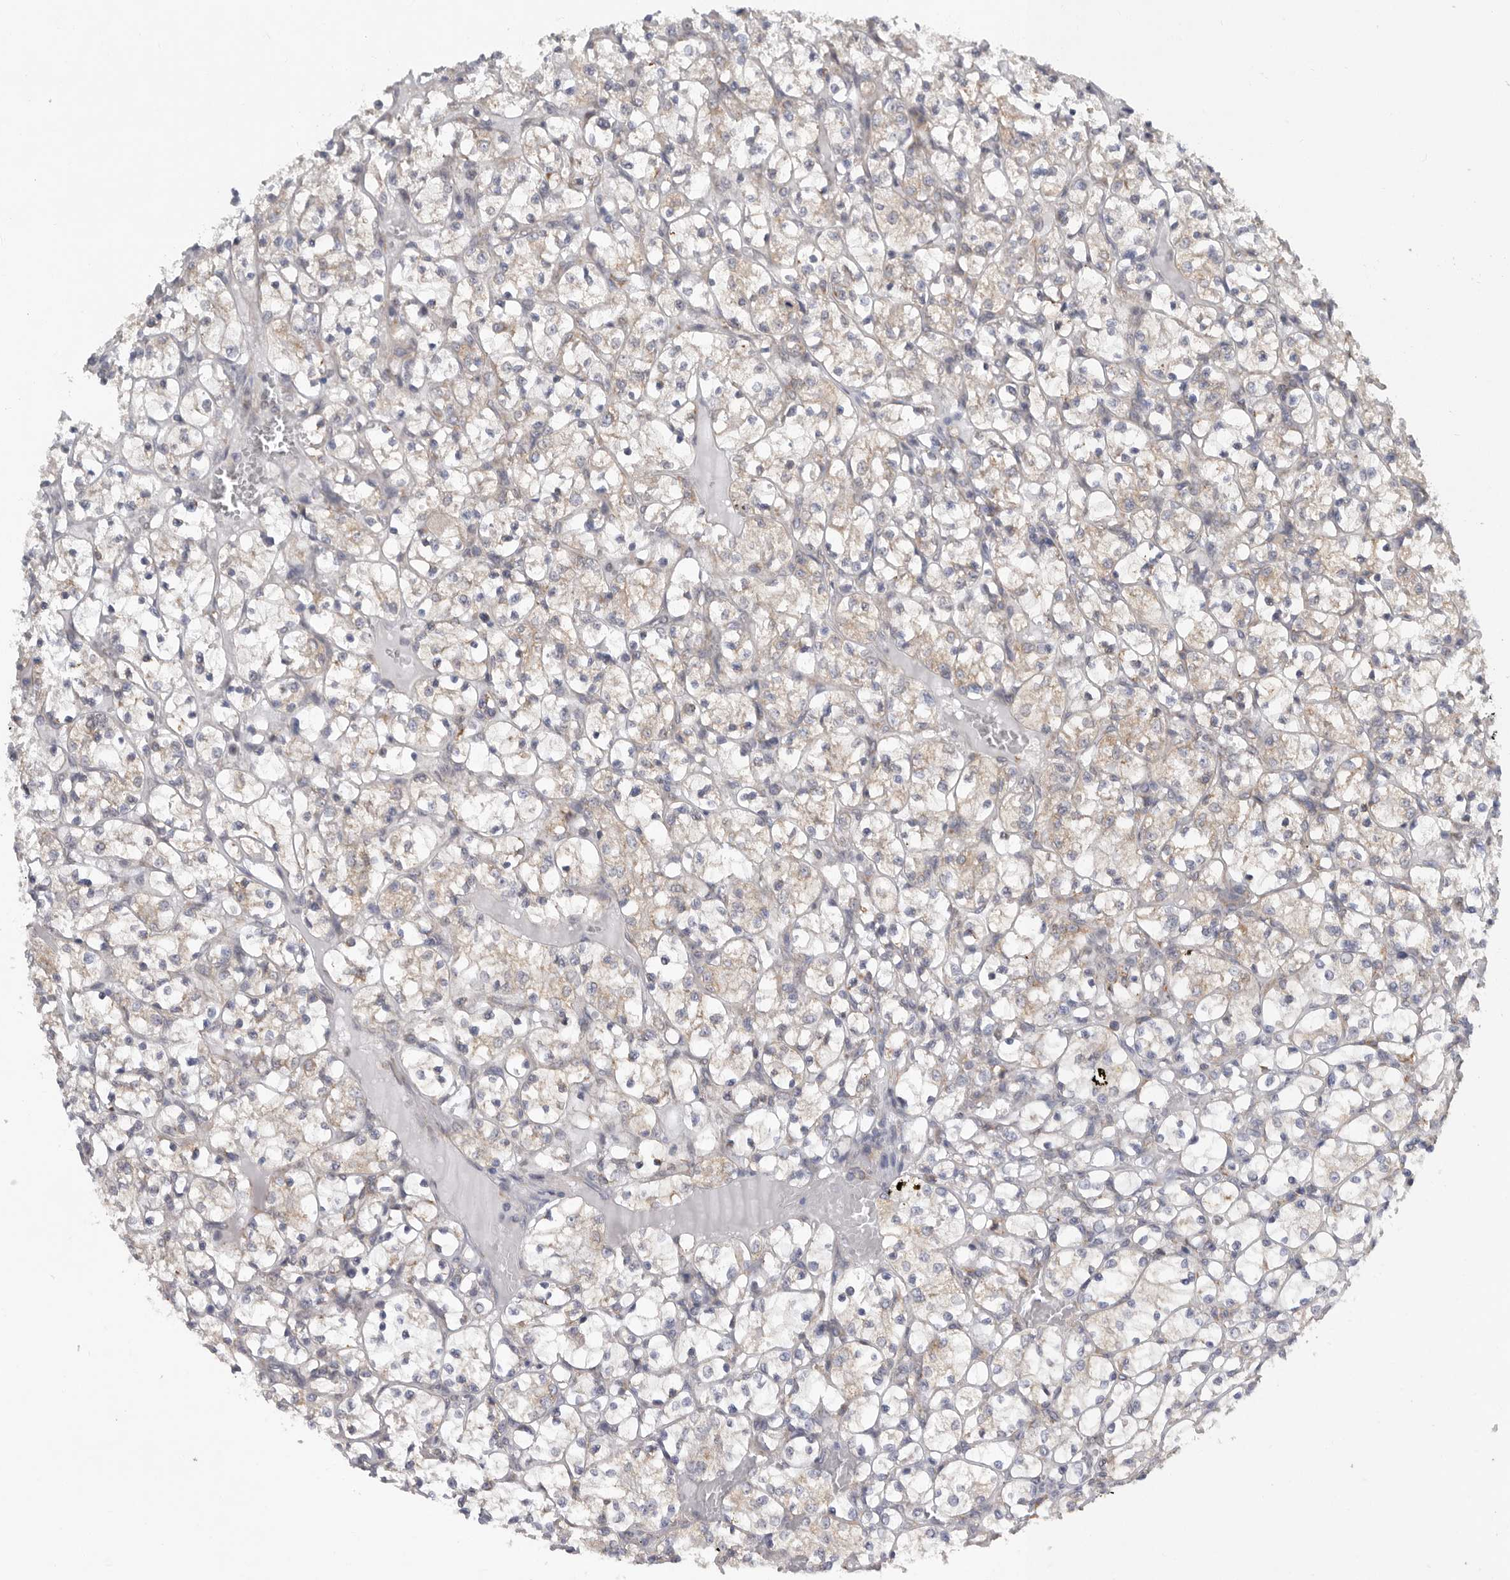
{"staining": {"intensity": "weak", "quantity": "<25%", "location": "cytoplasmic/membranous"}, "tissue": "renal cancer", "cell_type": "Tumor cells", "image_type": "cancer", "snomed": [{"axis": "morphology", "description": "Adenocarcinoma, NOS"}, {"axis": "topography", "description": "Kidney"}], "caption": "Tumor cells are negative for brown protein staining in renal cancer. The staining is performed using DAB (3,3'-diaminobenzidine) brown chromogen with nuclei counter-stained in using hematoxylin.", "gene": "GANAB", "patient": {"sex": "female", "age": 69}}